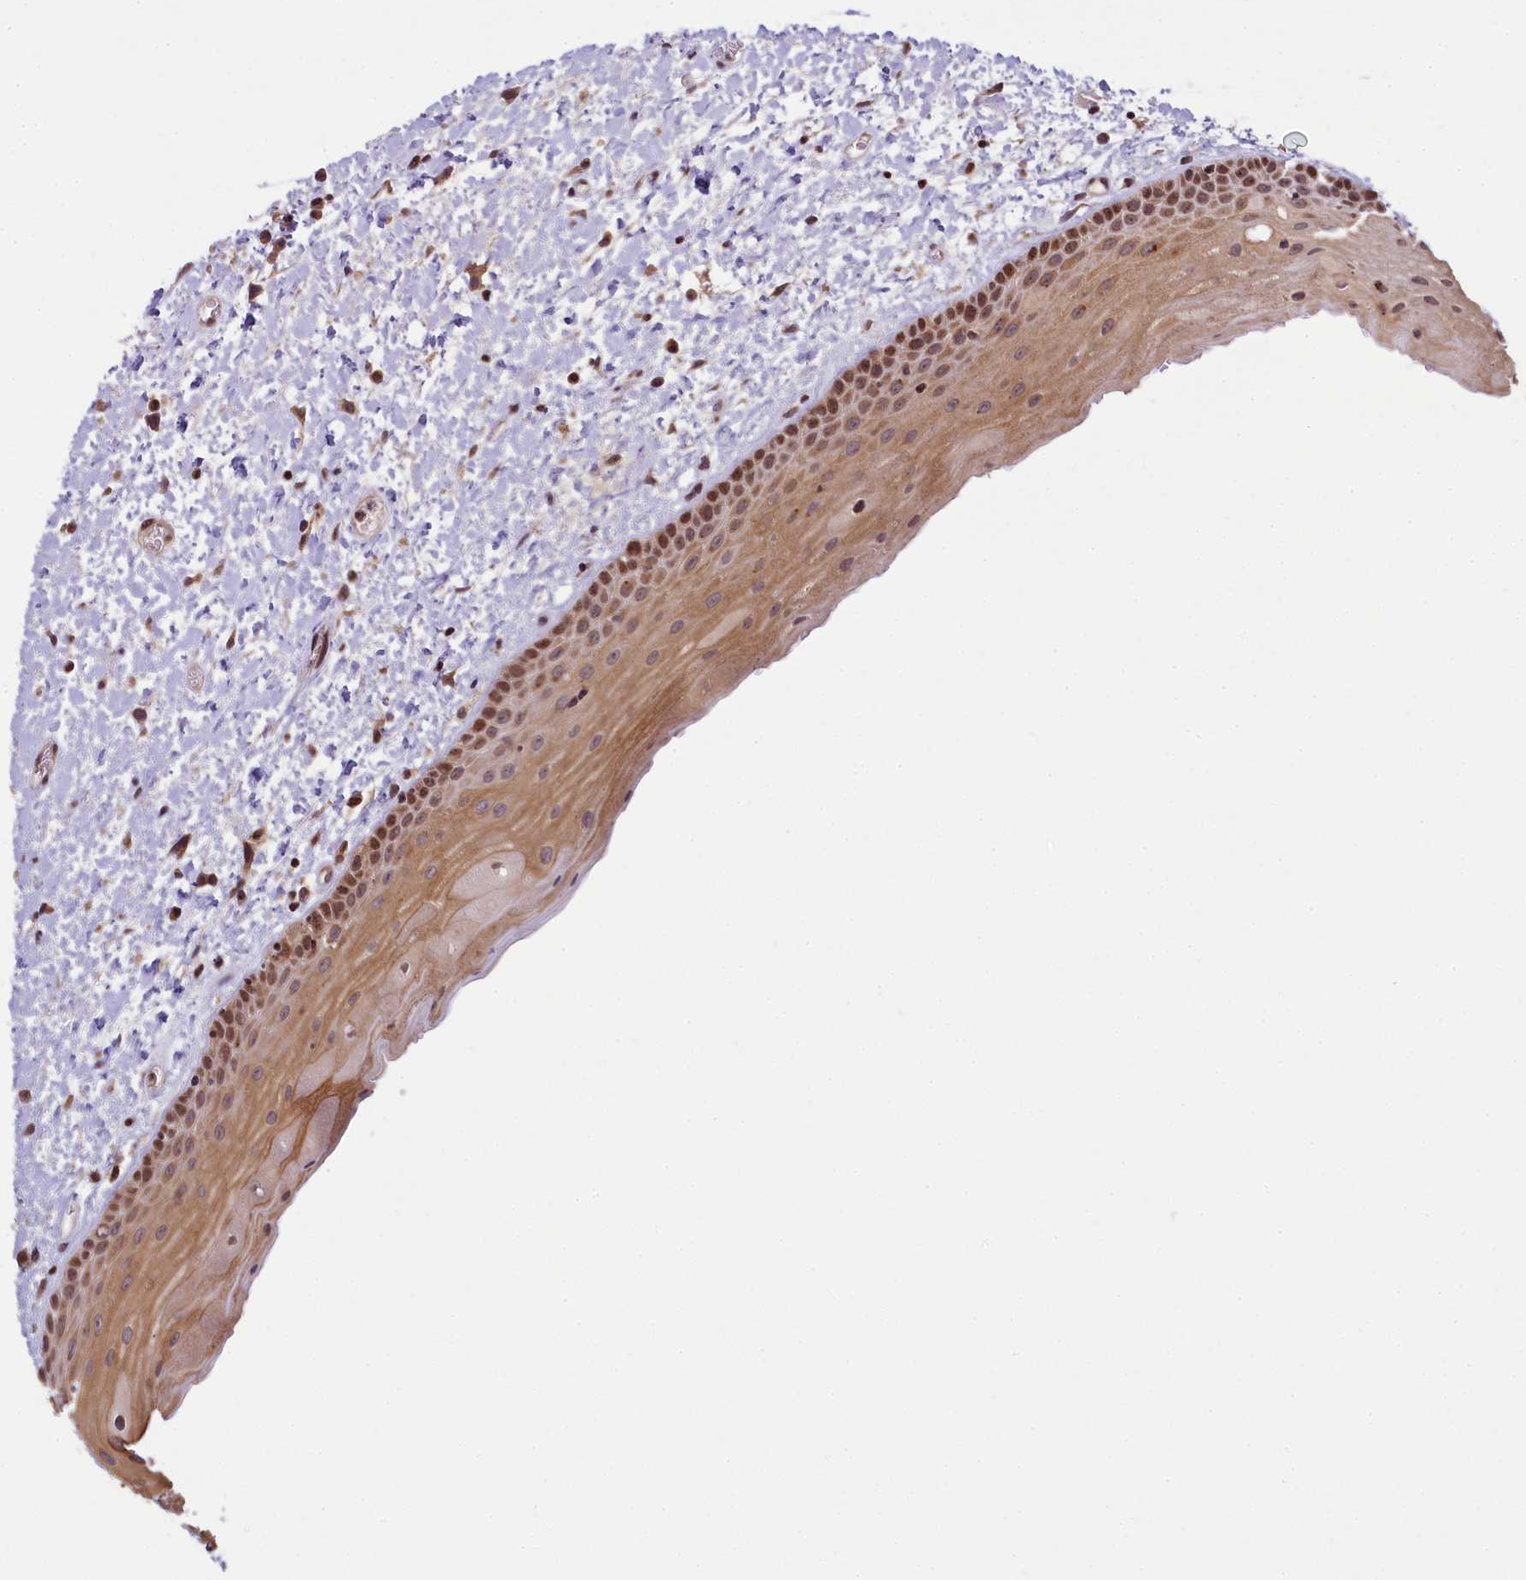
{"staining": {"intensity": "moderate", "quantity": ">75%", "location": "cytoplasmic/membranous,nuclear"}, "tissue": "oral mucosa", "cell_type": "Squamous epithelial cells", "image_type": "normal", "snomed": [{"axis": "morphology", "description": "Normal tissue, NOS"}, {"axis": "topography", "description": "Oral tissue"}], "caption": "High-power microscopy captured an IHC image of normal oral mucosa, revealing moderate cytoplasmic/membranous,nuclear expression in approximately >75% of squamous epithelial cells. (DAB (3,3'-diaminobenzidine) = brown stain, brightfield microscopy at high magnification).", "gene": "RBBP8", "patient": {"sex": "female", "age": 76}}